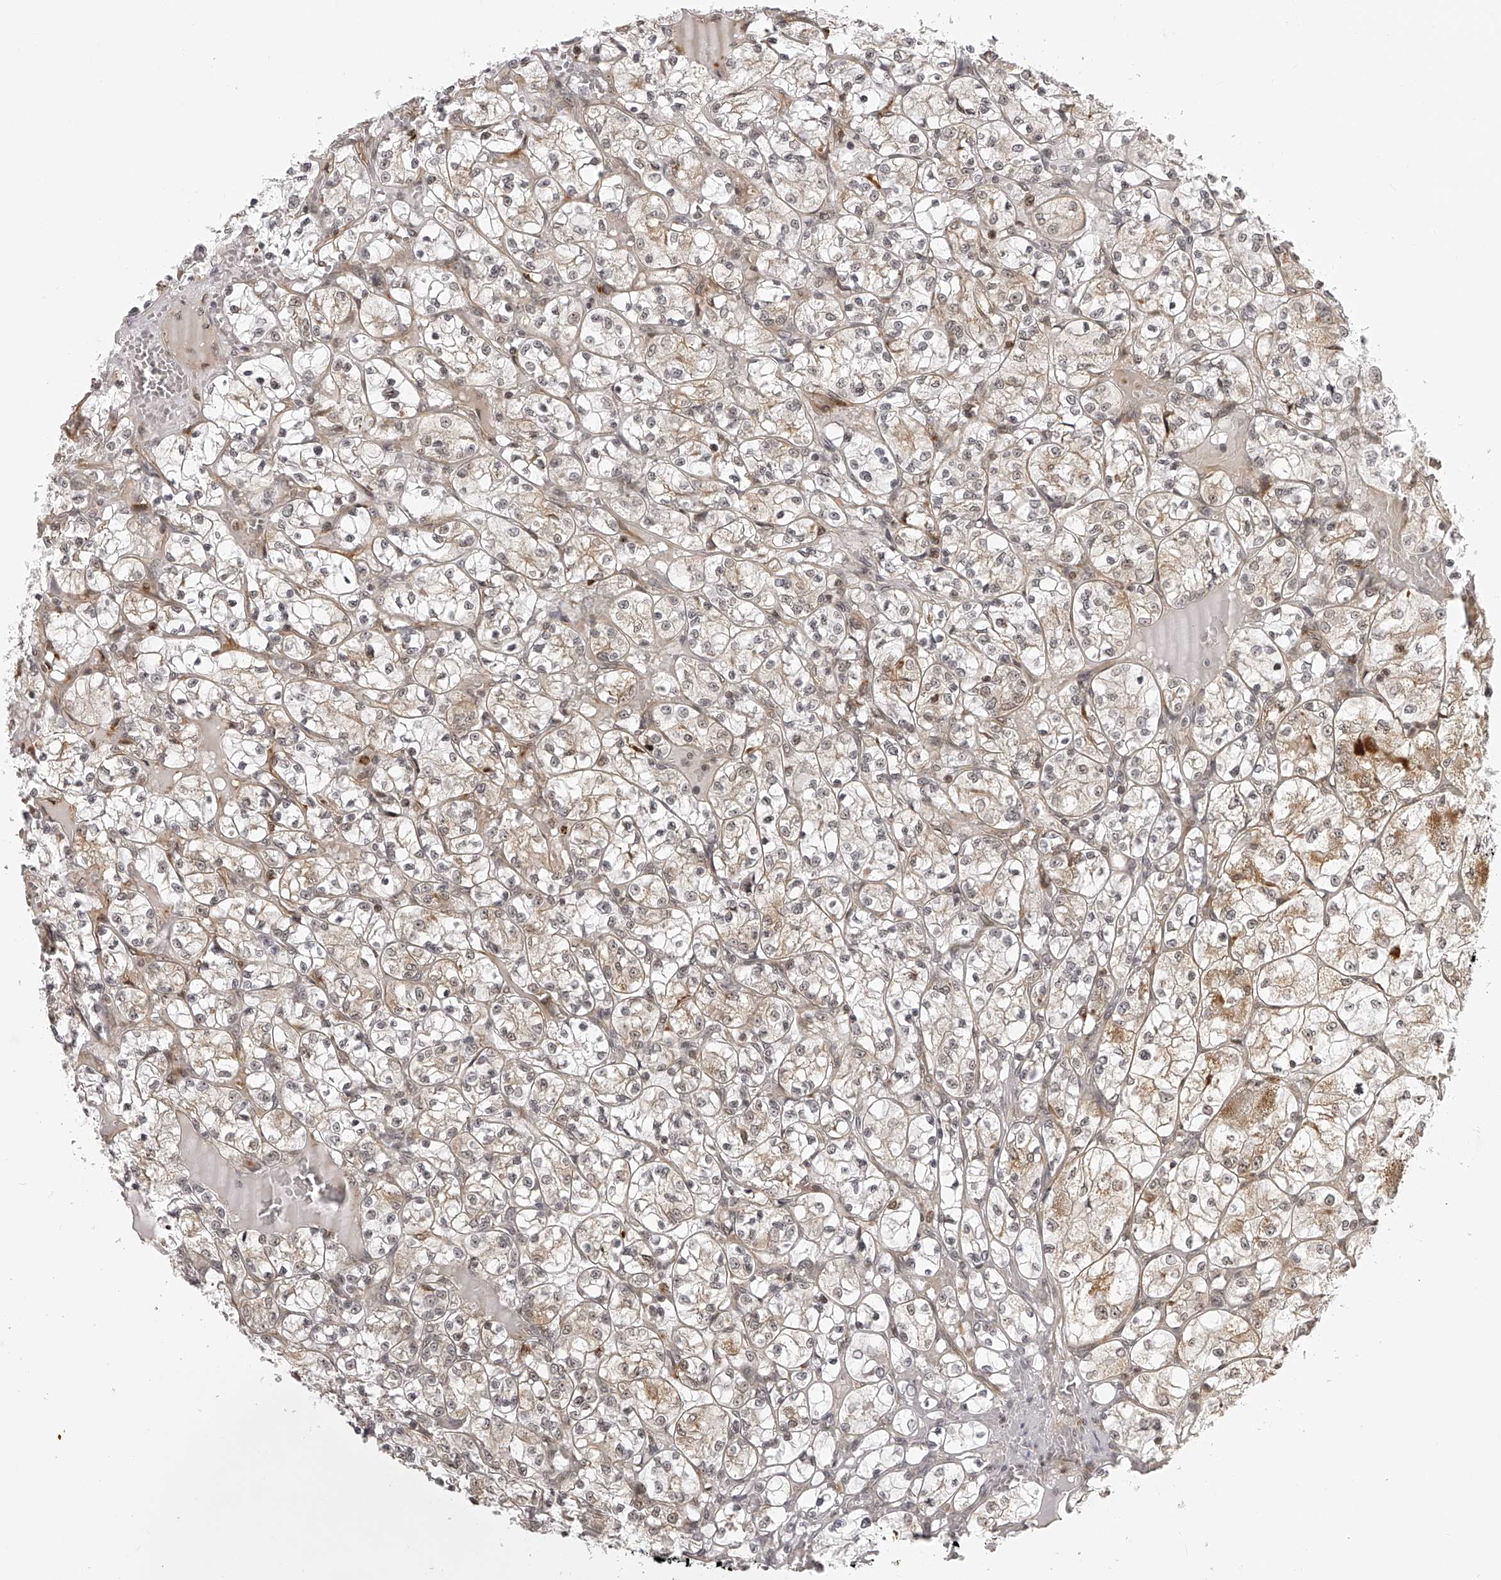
{"staining": {"intensity": "weak", "quantity": "<25%", "location": "cytoplasmic/membranous,nuclear"}, "tissue": "renal cancer", "cell_type": "Tumor cells", "image_type": "cancer", "snomed": [{"axis": "morphology", "description": "Adenocarcinoma, NOS"}, {"axis": "topography", "description": "Kidney"}], "caption": "The immunohistochemistry (IHC) photomicrograph has no significant positivity in tumor cells of renal cancer tissue.", "gene": "ODF2L", "patient": {"sex": "female", "age": 69}}